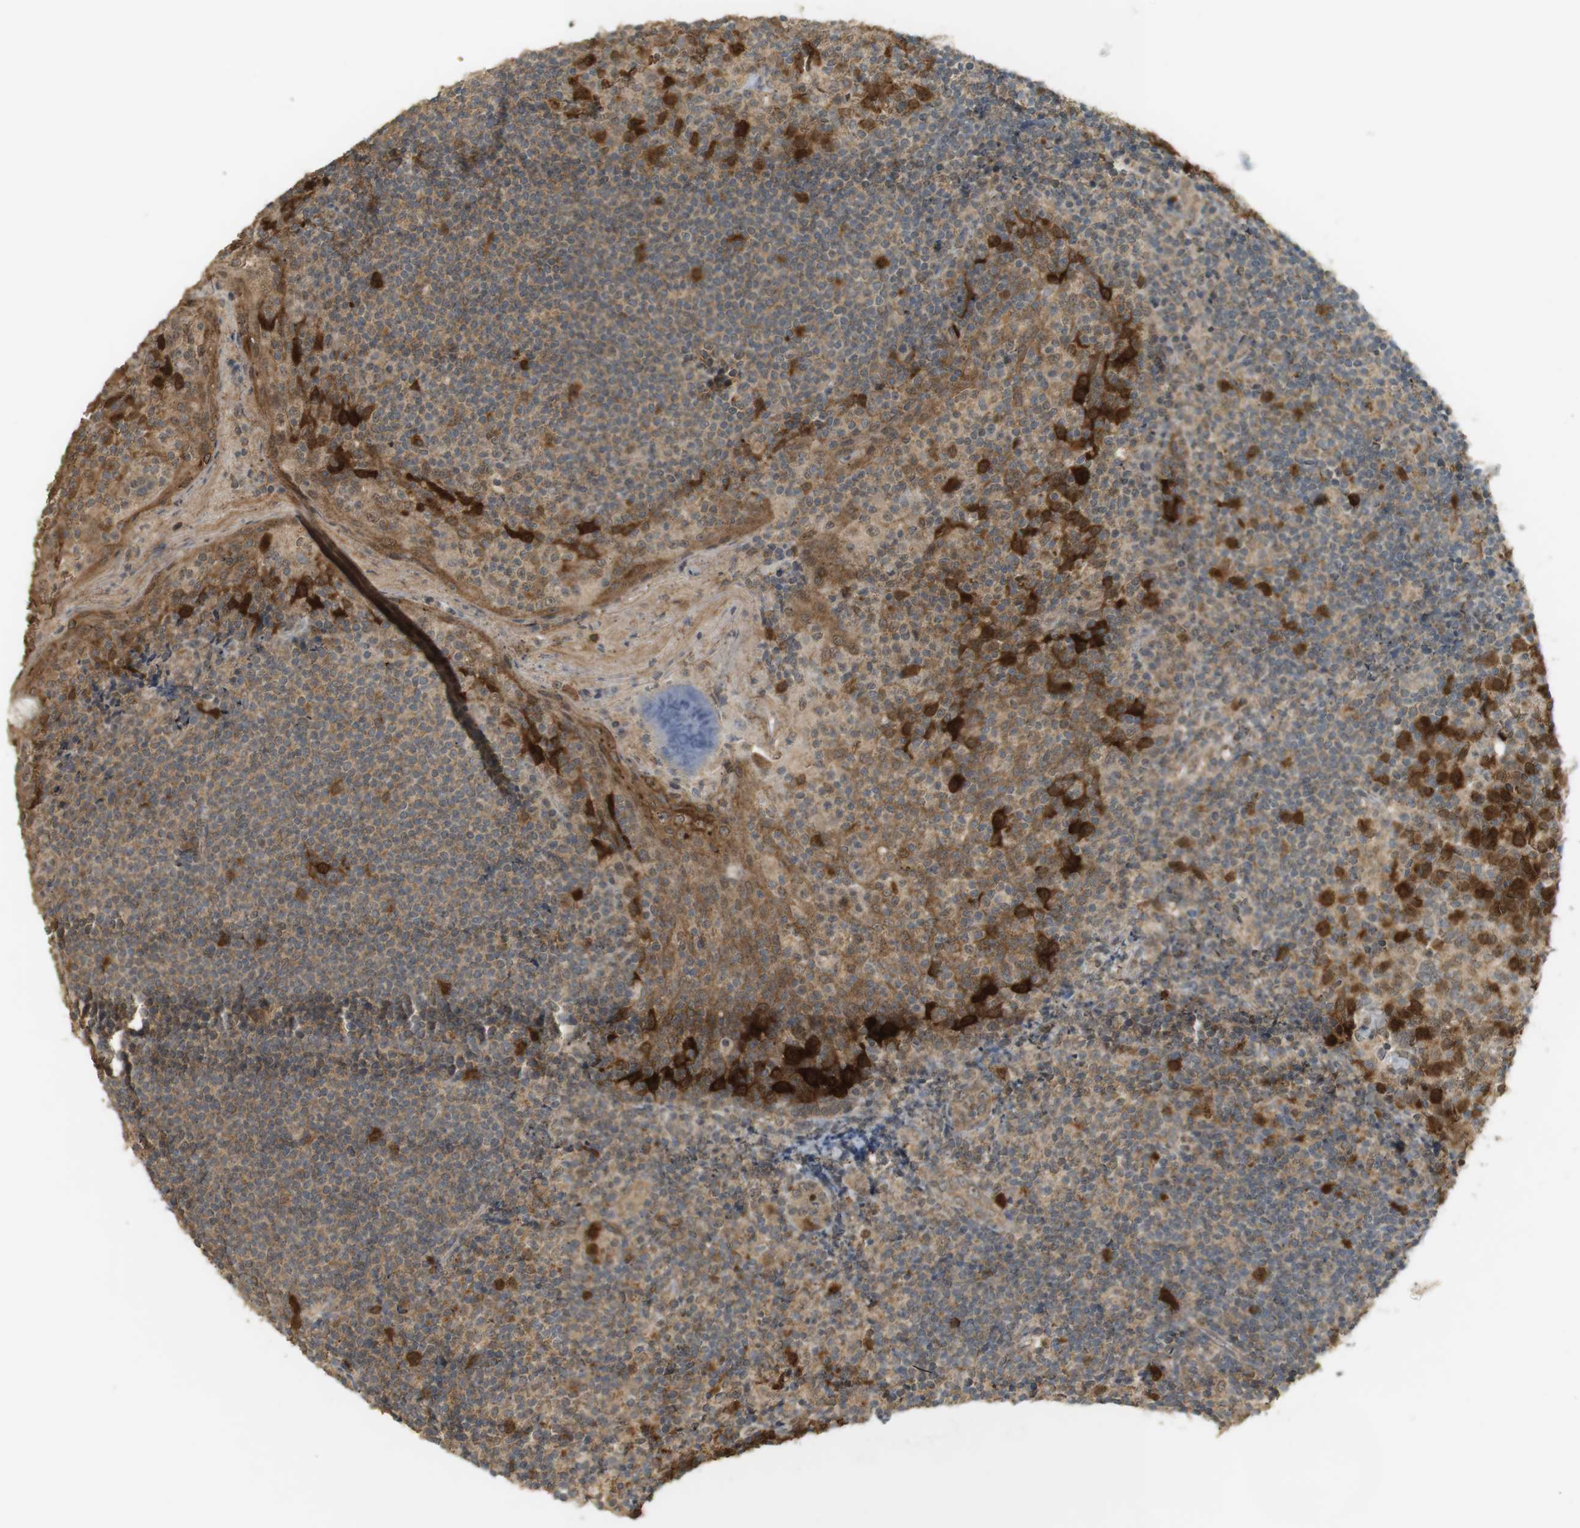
{"staining": {"intensity": "strong", "quantity": "25%-75%", "location": "cytoplasmic/membranous"}, "tissue": "tonsil", "cell_type": "Germinal center cells", "image_type": "normal", "snomed": [{"axis": "morphology", "description": "Normal tissue, NOS"}, {"axis": "topography", "description": "Tonsil"}], "caption": "DAB immunohistochemical staining of unremarkable tonsil displays strong cytoplasmic/membranous protein staining in about 25%-75% of germinal center cells. The staining was performed using DAB (3,3'-diaminobenzidine), with brown indicating positive protein expression. Nuclei are stained blue with hematoxylin.", "gene": "TTK", "patient": {"sex": "male", "age": 31}}